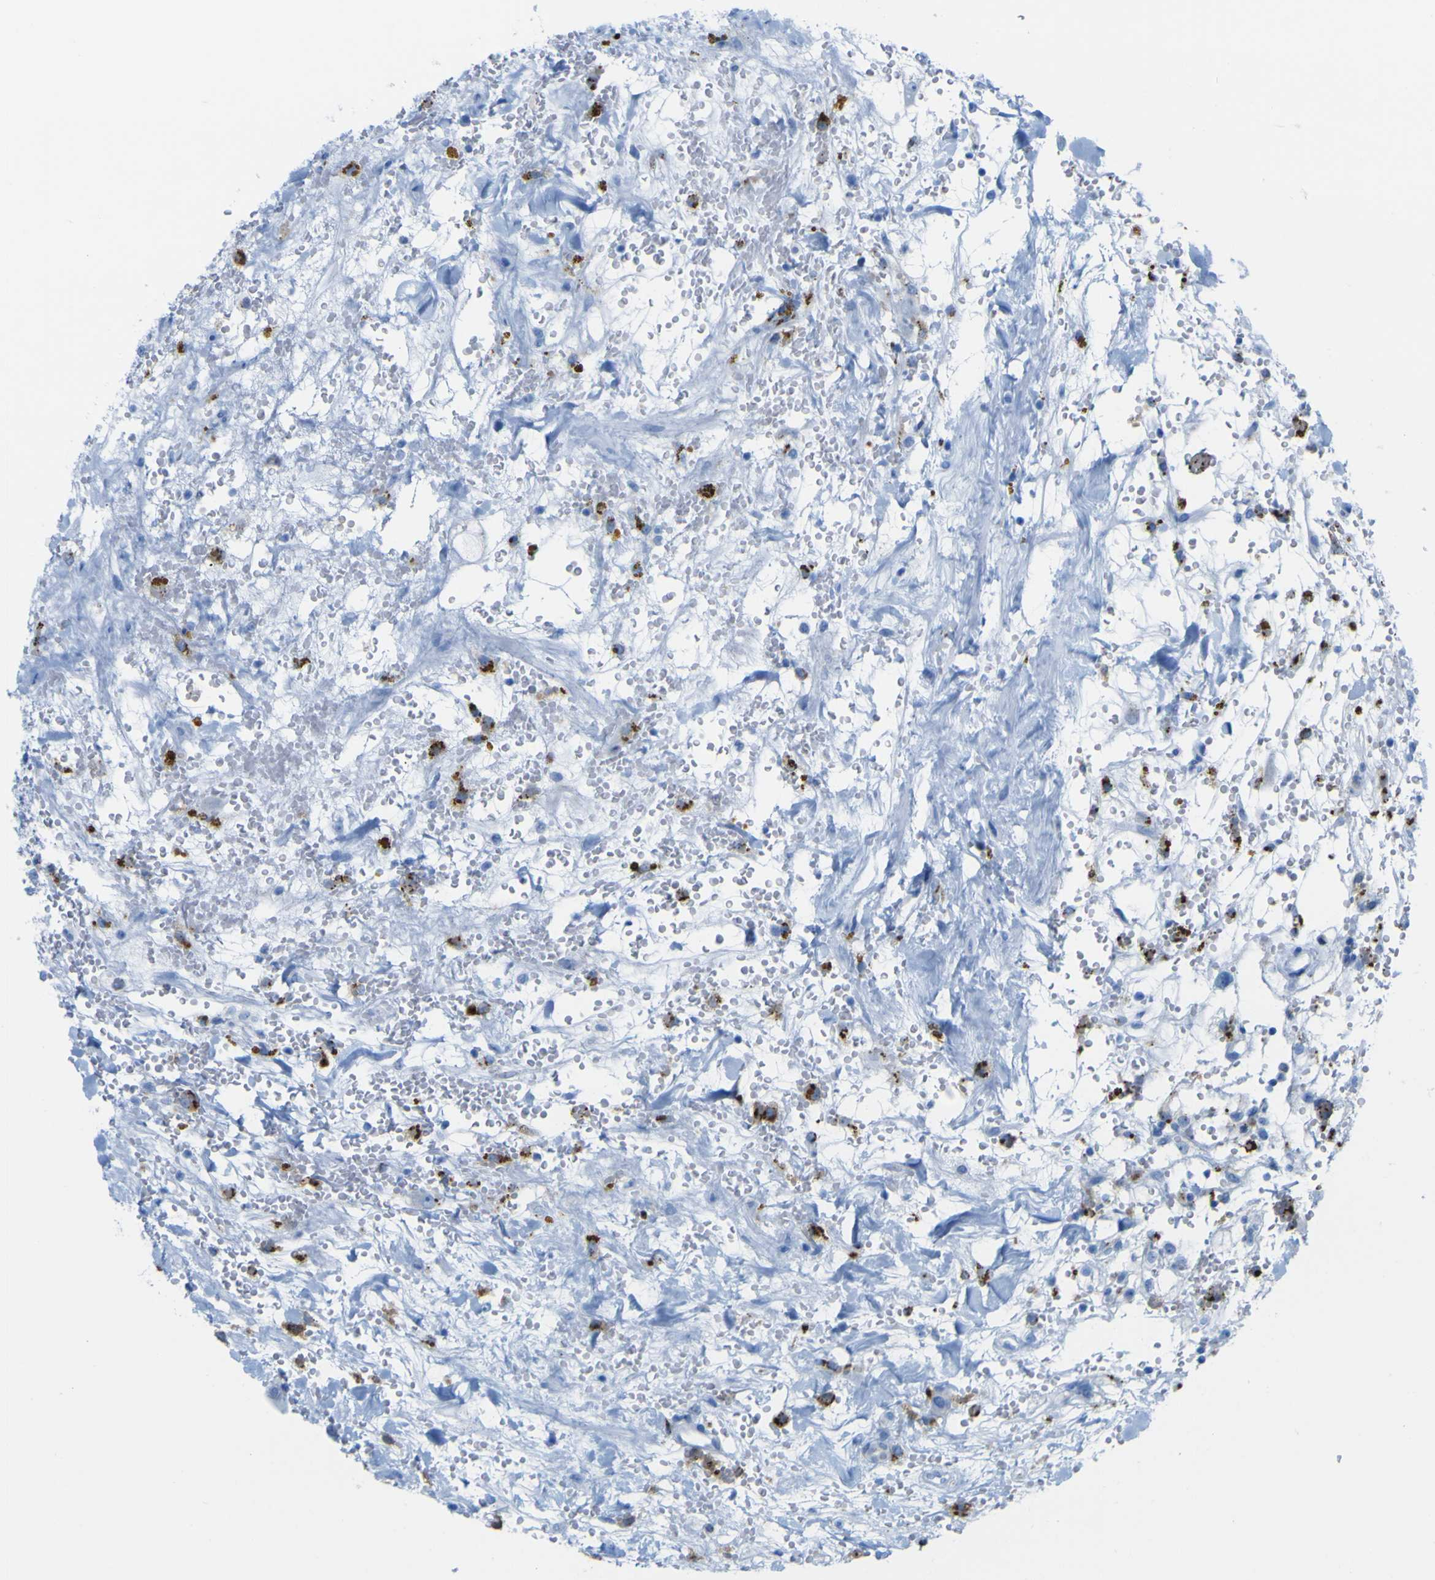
{"staining": {"intensity": "strong", "quantity": "25%-75%", "location": "cytoplasmic/membranous"}, "tissue": "renal cancer", "cell_type": "Tumor cells", "image_type": "cancer", "snomed": [{"axis": "morphology", "description": "Adenocarcinoma, NOS"}, {"axis": "topography", "description": "Kidney"}], "caption": "Strong cytoplasmic/membranous expression is present in about 25%-75% of tumor cells in adenocarcinoma (renal).", "gene": "PLD3", "patient": {"sex": "male", "age": 61}}